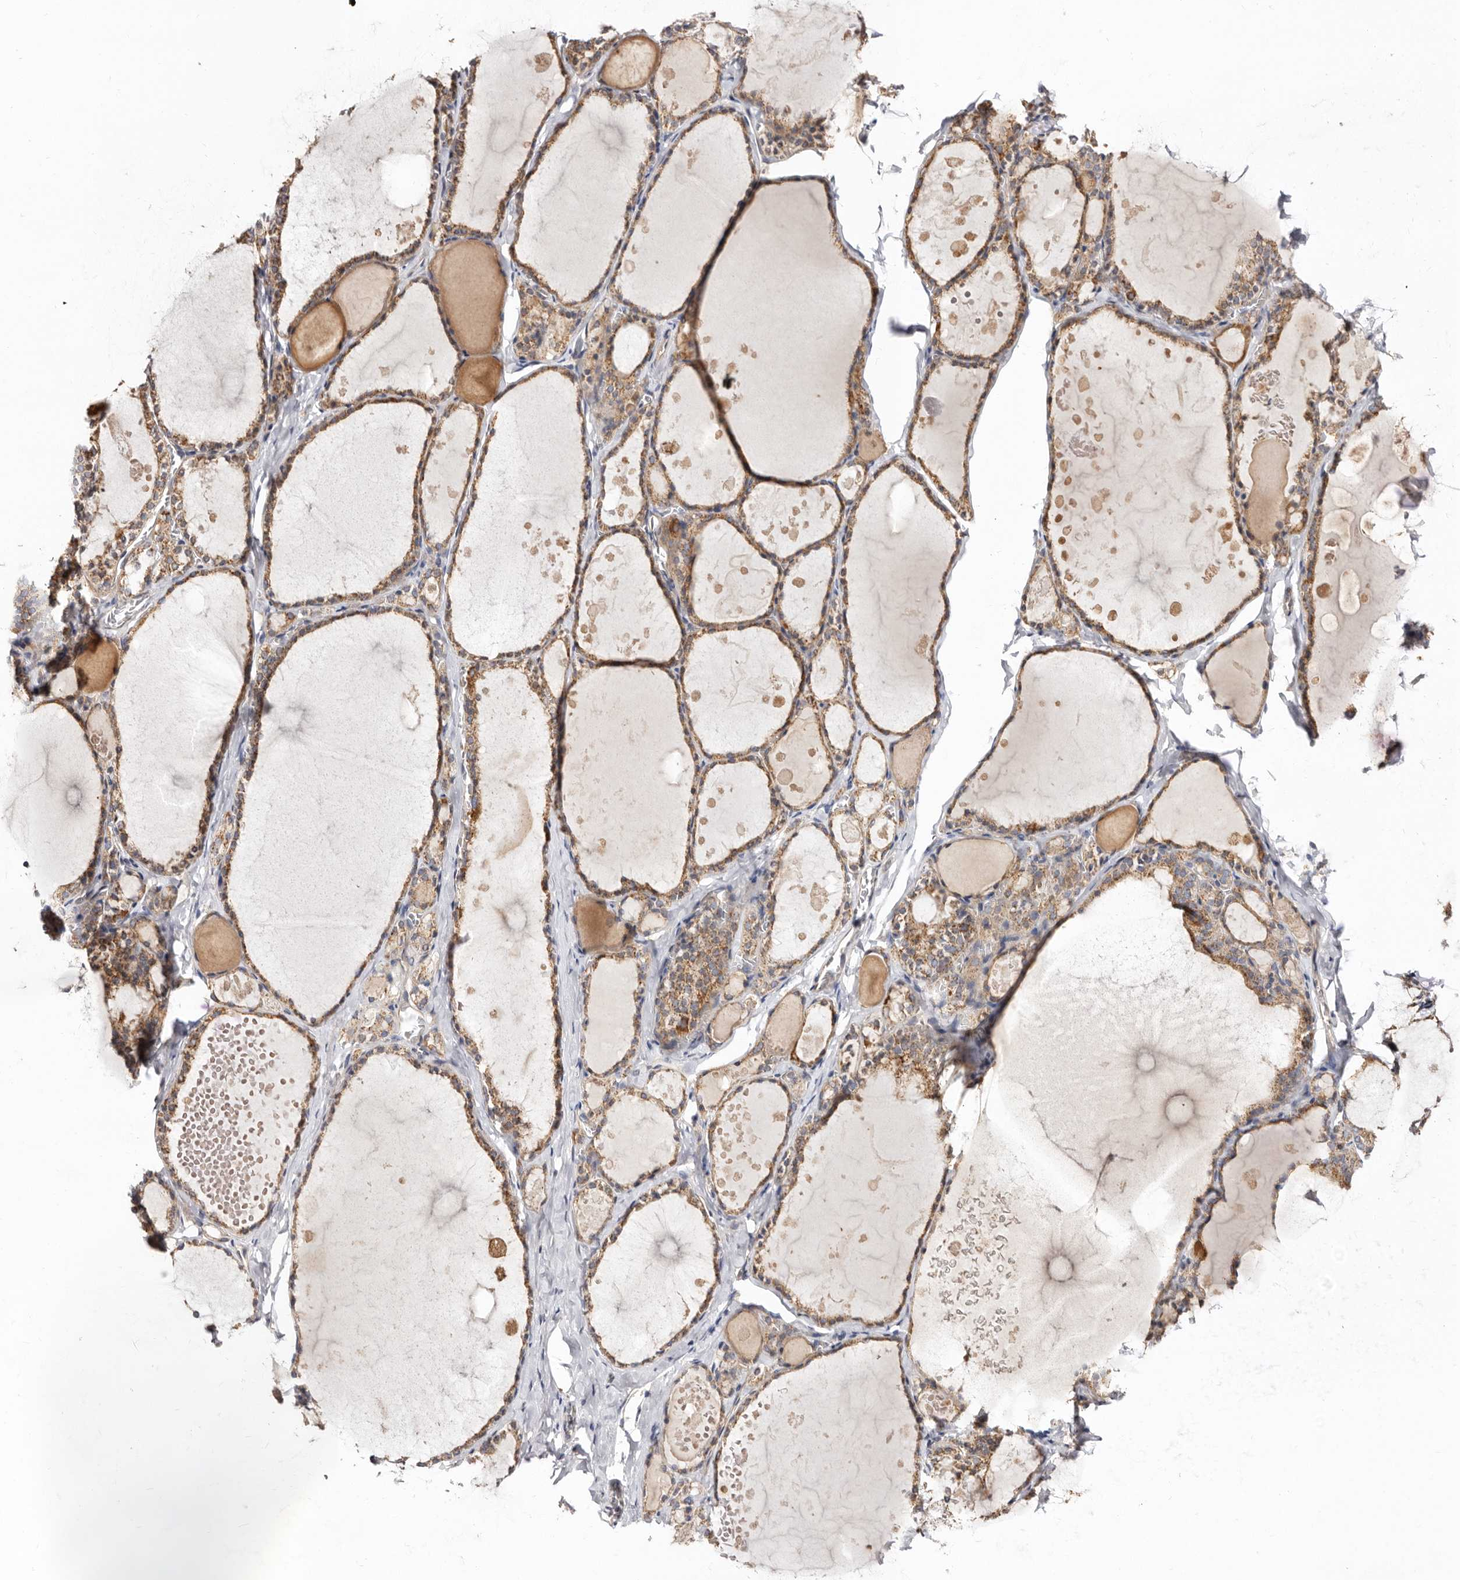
{"staining": {"intensity": "moderate", "quantity": ">75%", "location": "cytoplasmic/membranous"}, "tissue": "thyroid gland", "cell_type": "Glandular cells", "image_type": "normal", "snomed": [{"axis": "morphology", "description": "Normal tissue, NOS"}, {"axis": "topography", "description": "Thyroid gland"}], "caption": "Glandular cells reveal medium levels of moderate cytoplasmic/membranous positivity in about >75% of cells in unremarkable thyroid gland. Using DAB (brown) and hematoxylin (blue) stains, captured at high magnification using brightfield microscopy.", "gene": "BAIAP2L1", "patient": {"sex": "male", "age": 56}}